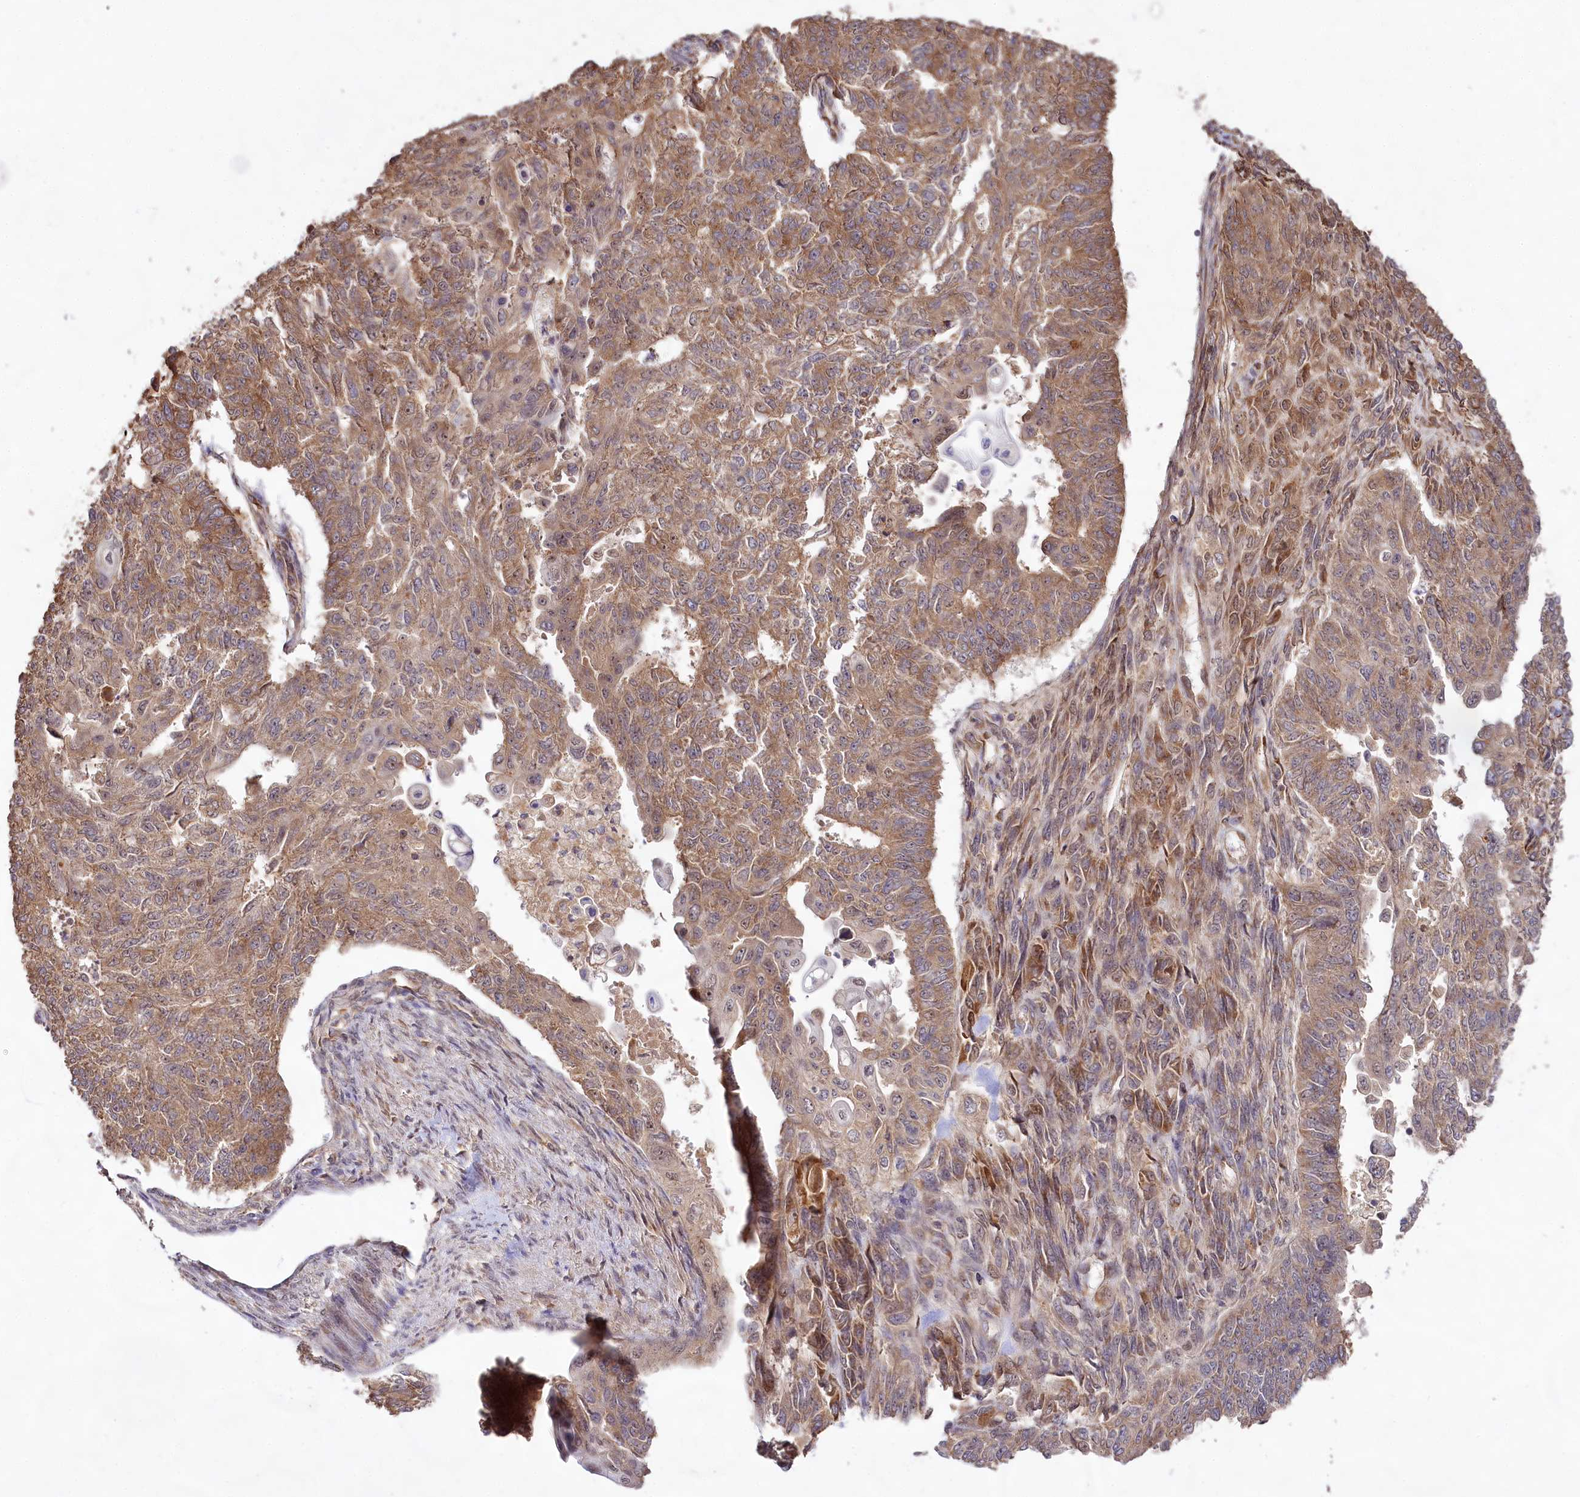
{"staining": {"intensity": "moderate", "quantity": ">75%", "location": "cytoplasmic/membranous"}, "tissue": "endometrial cancer", "cell_type": "Tumor cells", "image_type": "cancer", "snomed": [{"axis": "morphology", "description": "Adenocarcinoma, NOS"}, {"axis": "topography", "description": "Endometrium"}], "caption": "This is an image of IHC staining of endometrial adenocarcinoma, which shows moderate positivity in the cytoplasmic/membranous of tumor cells.", "gene": "RRP8", "patient": {"sex": "female", "age": 32}}